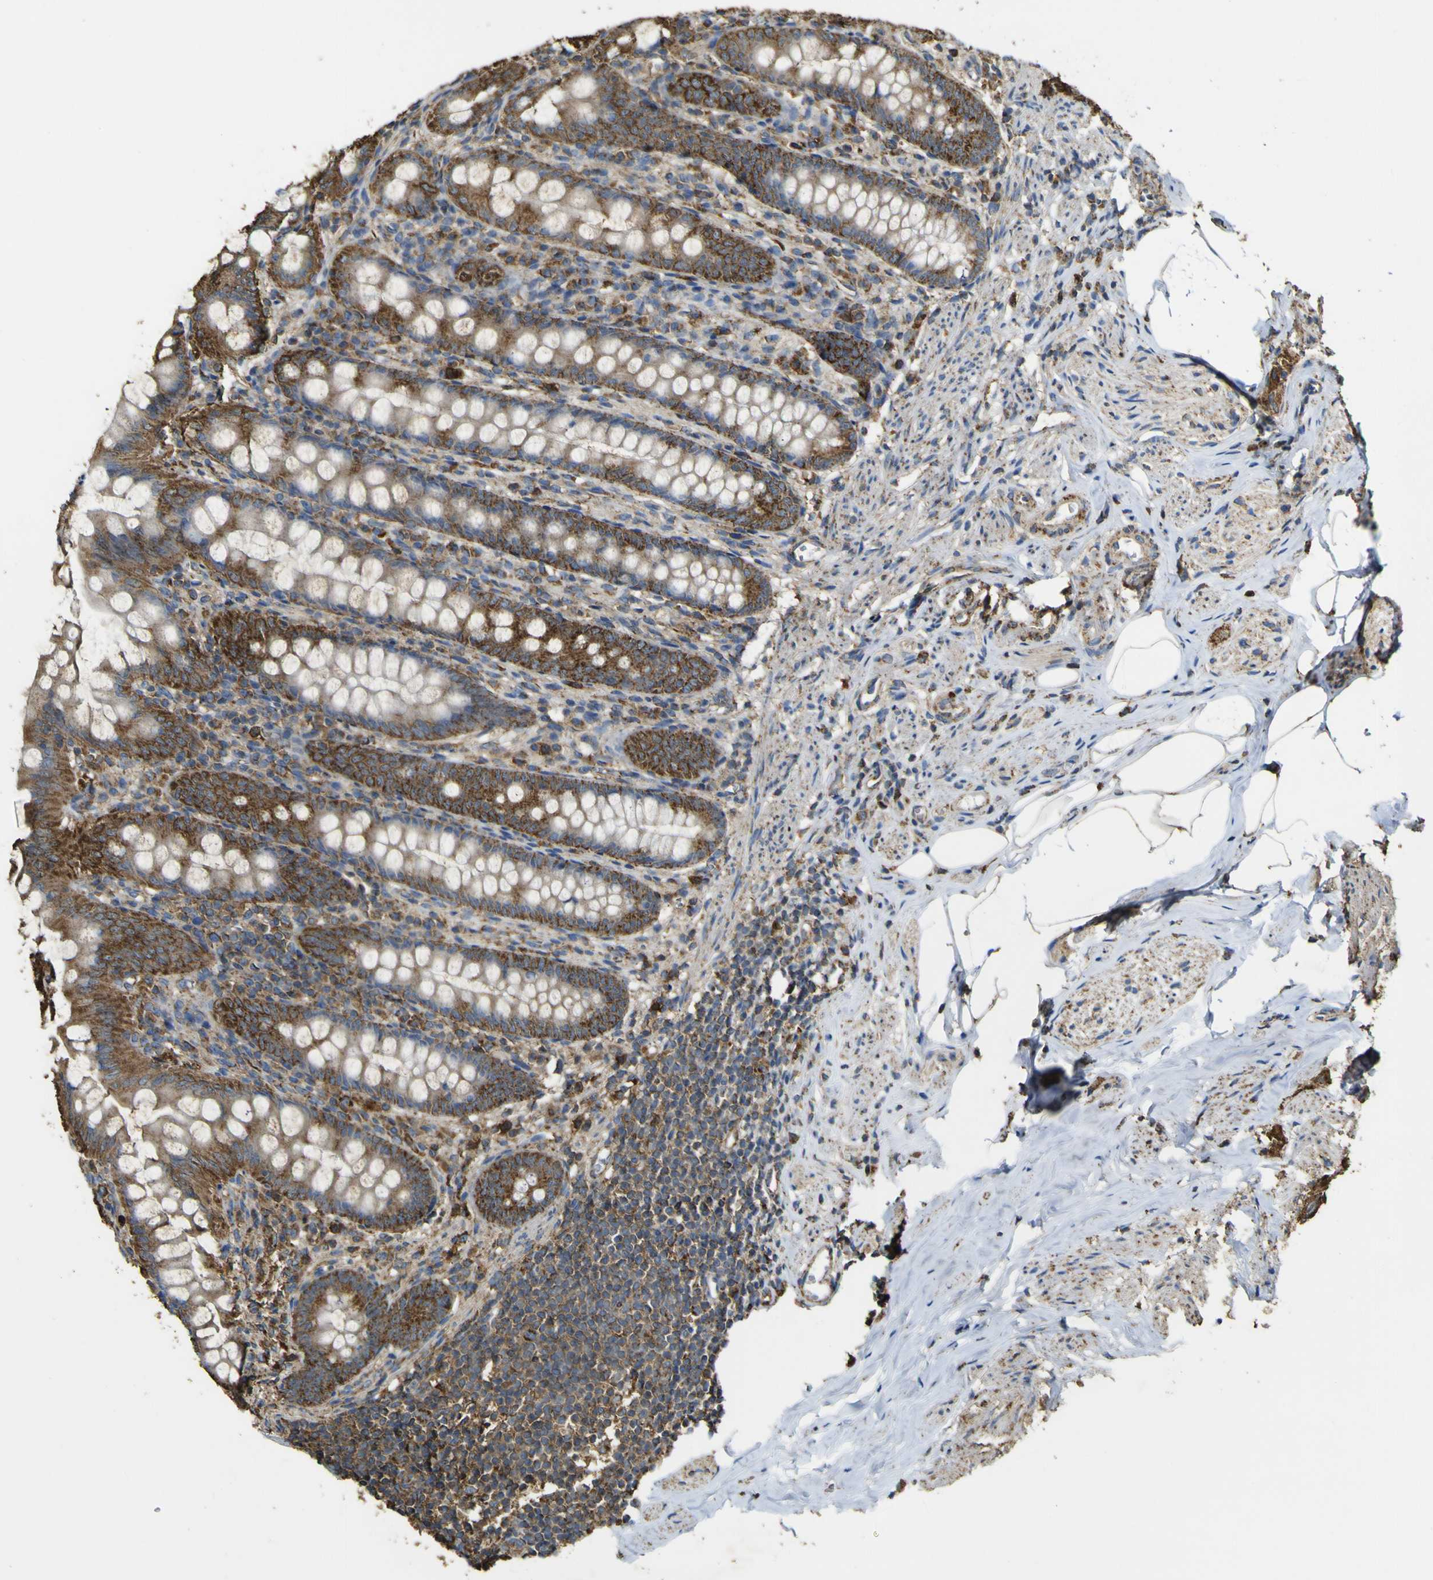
{"staining": {"intensity": "moderate", "quantity": ">75%", "location": "cytoplasmic/membranous"}, "tissue": "appendix", "cell_type": "Glandular cells", "image_type": "normal", "snomed": [{"axis": "morphology", "description": "Normal tissue, NOS"}, {"axis": "topography", "description": "Appendix"}], "caption": "An image of human appendix stained for a protein displays moderate cytoplasmic/membranous brown staining in glandular cells. The protein is stained brown, and the nuclei are stained in blue (DAB IHC with brightfield microscopy, high magnification).", "gene": "ACSL3", "patient": {"sex": "female", "age": 77}}